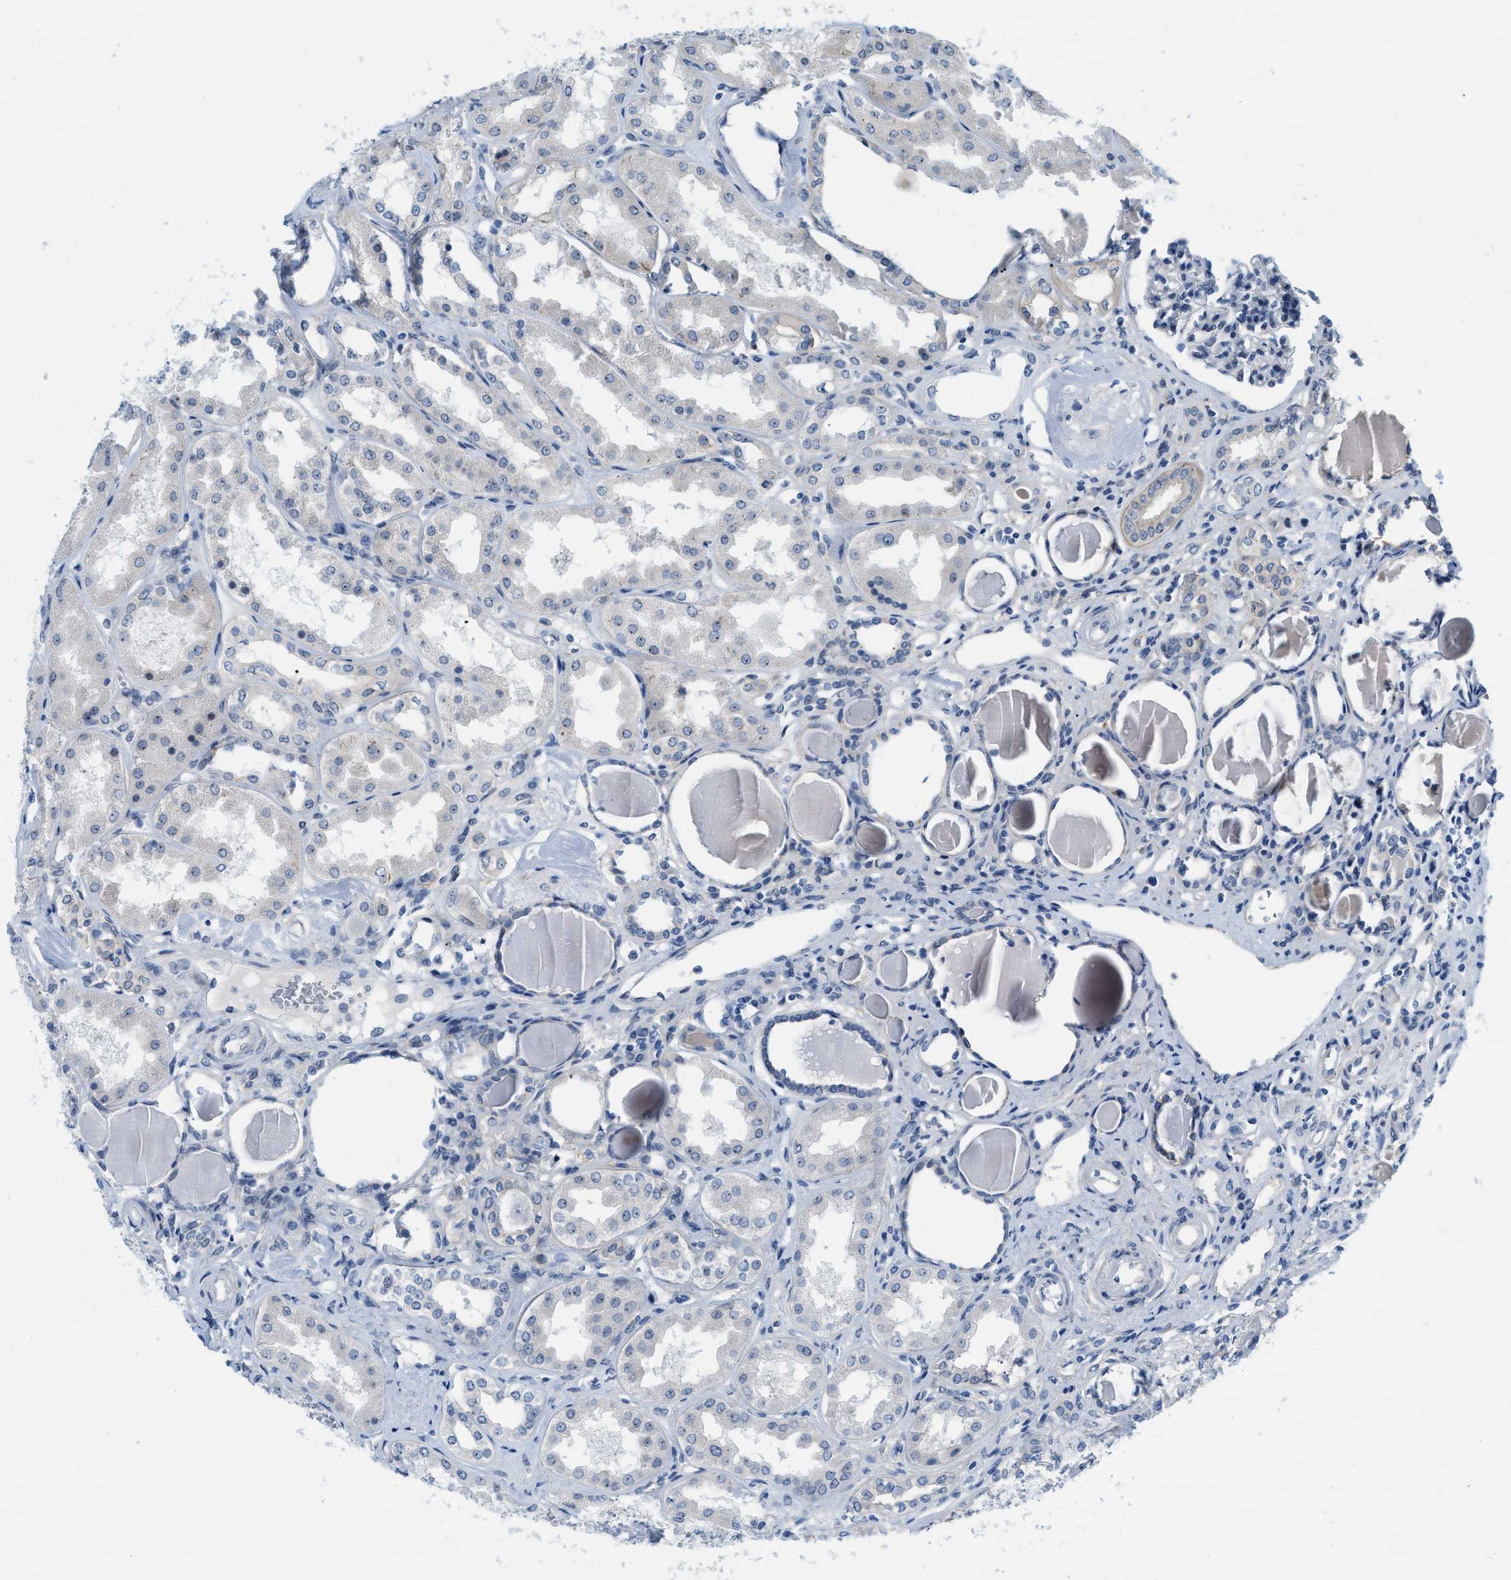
{"staining": {"intensity": "negative", "quantity": "none", "location": "none"}, "tissue": "kidney", "cell_type": "Cells in glomeruli", "image_type": "normal", "snomed": [{"axis": "morphology", "description": "Normal tissue, NOS"}, {"axis": "topography", "description": "Kidney"}], "caption": "A histopathology image of kidney stained for a protein displays no brown staining in cells in glomeruli.", "gene": "PHRF1", "patient": {"sex": "female", "age": 56}}